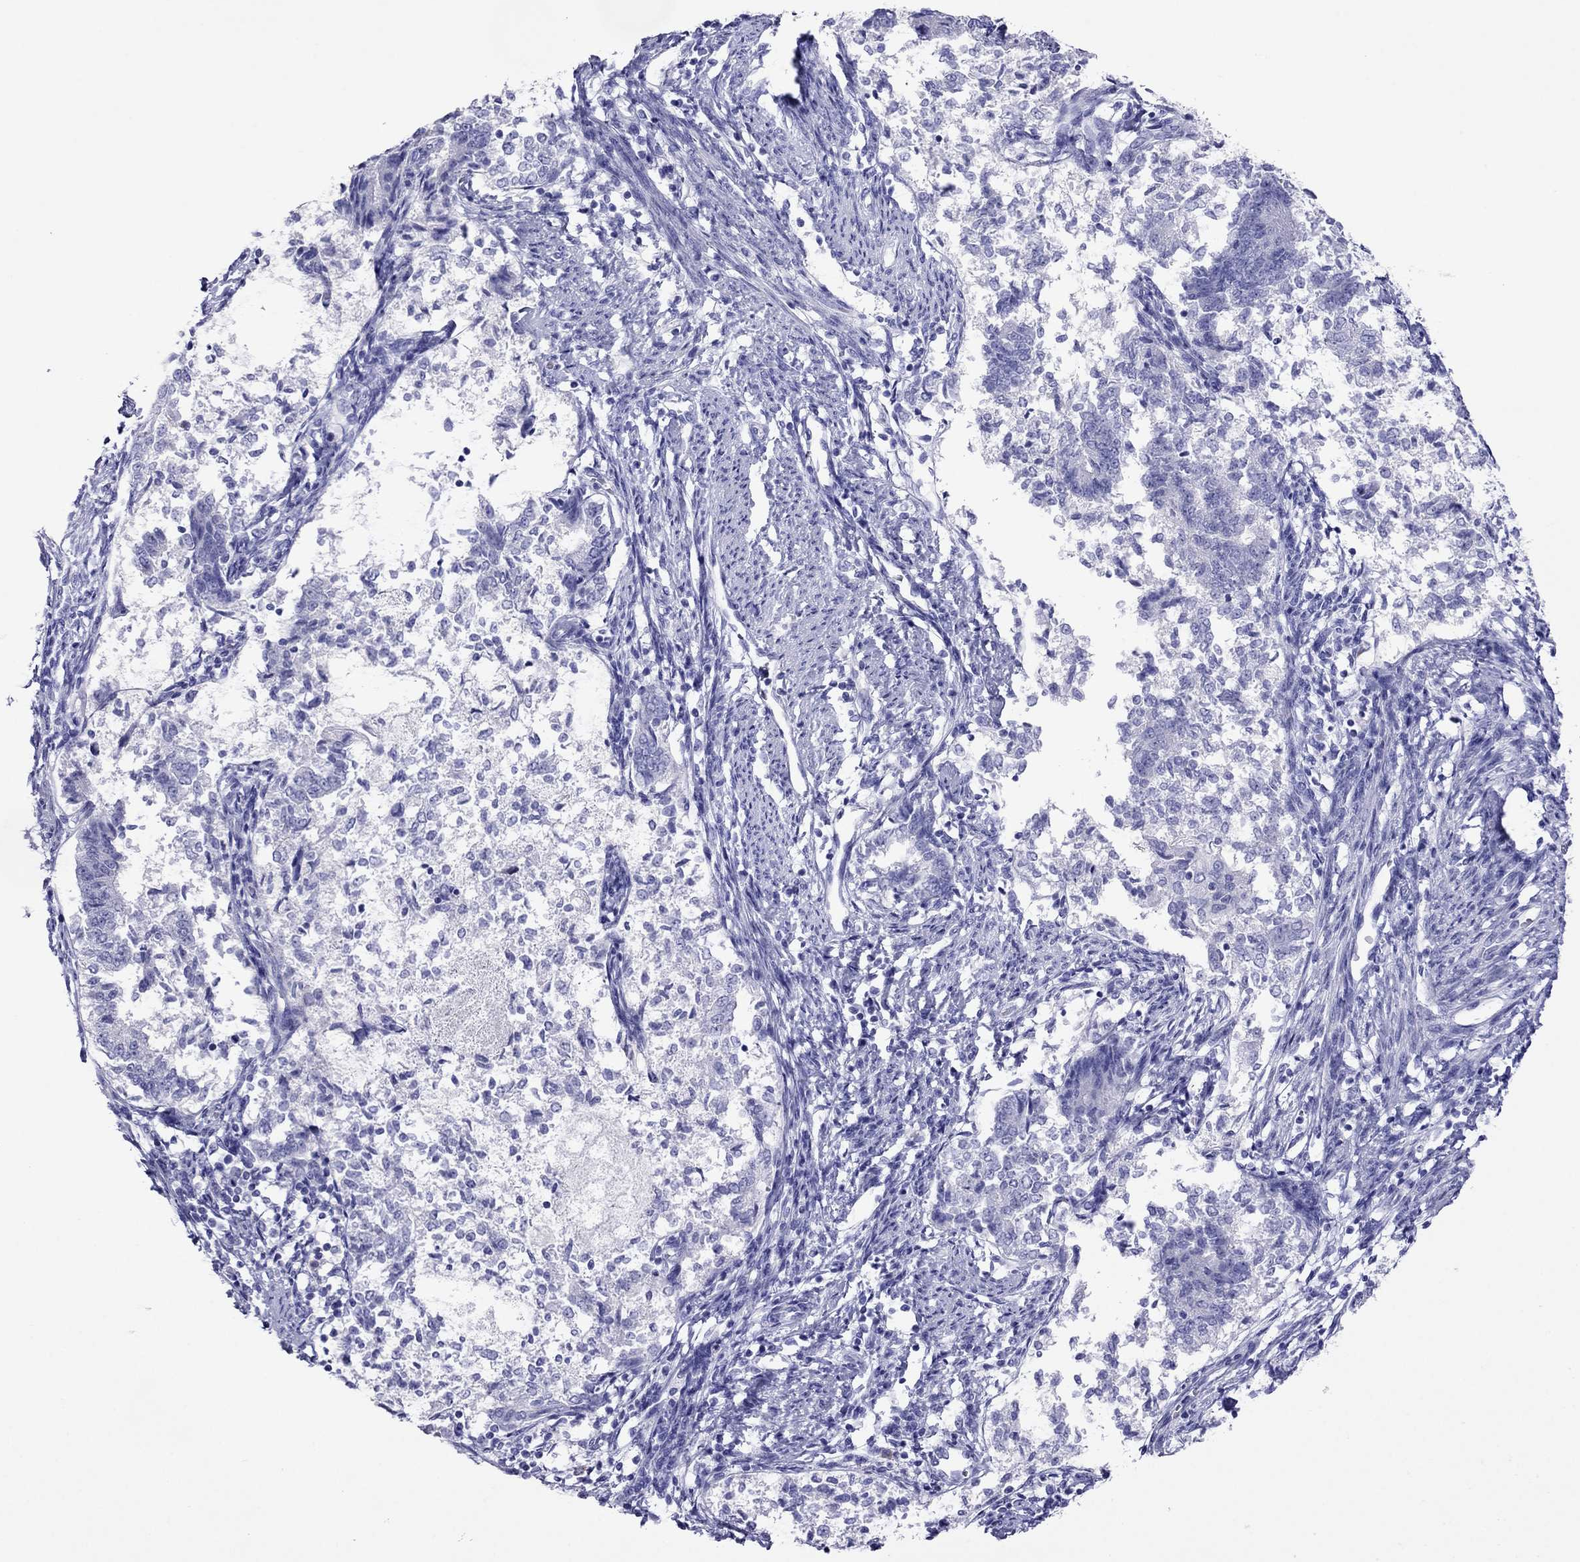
{"staining": {"intensity": "negative", "quantity": "none", "location": "none"}, "tissue": "endometrial cancer", "cell_type": "Tumor cells", "image_type": "cancer", "snomed": [{"axis": "morphology", "description": "Adenocarcinoma, NOS"}, {"axis": "topography", "description": "Endometrium"}], "caption": "There is no significant expression in tumor cells of adenocarcinoma (endometrial). Brightfield microscopy of immunohistochemistry (IHC) stained with DAB (brown) and hematoxylin (blue), captured at high magnification.", "gene": "PCDHA6", "patient": {"sex": "female", "age": 65}}